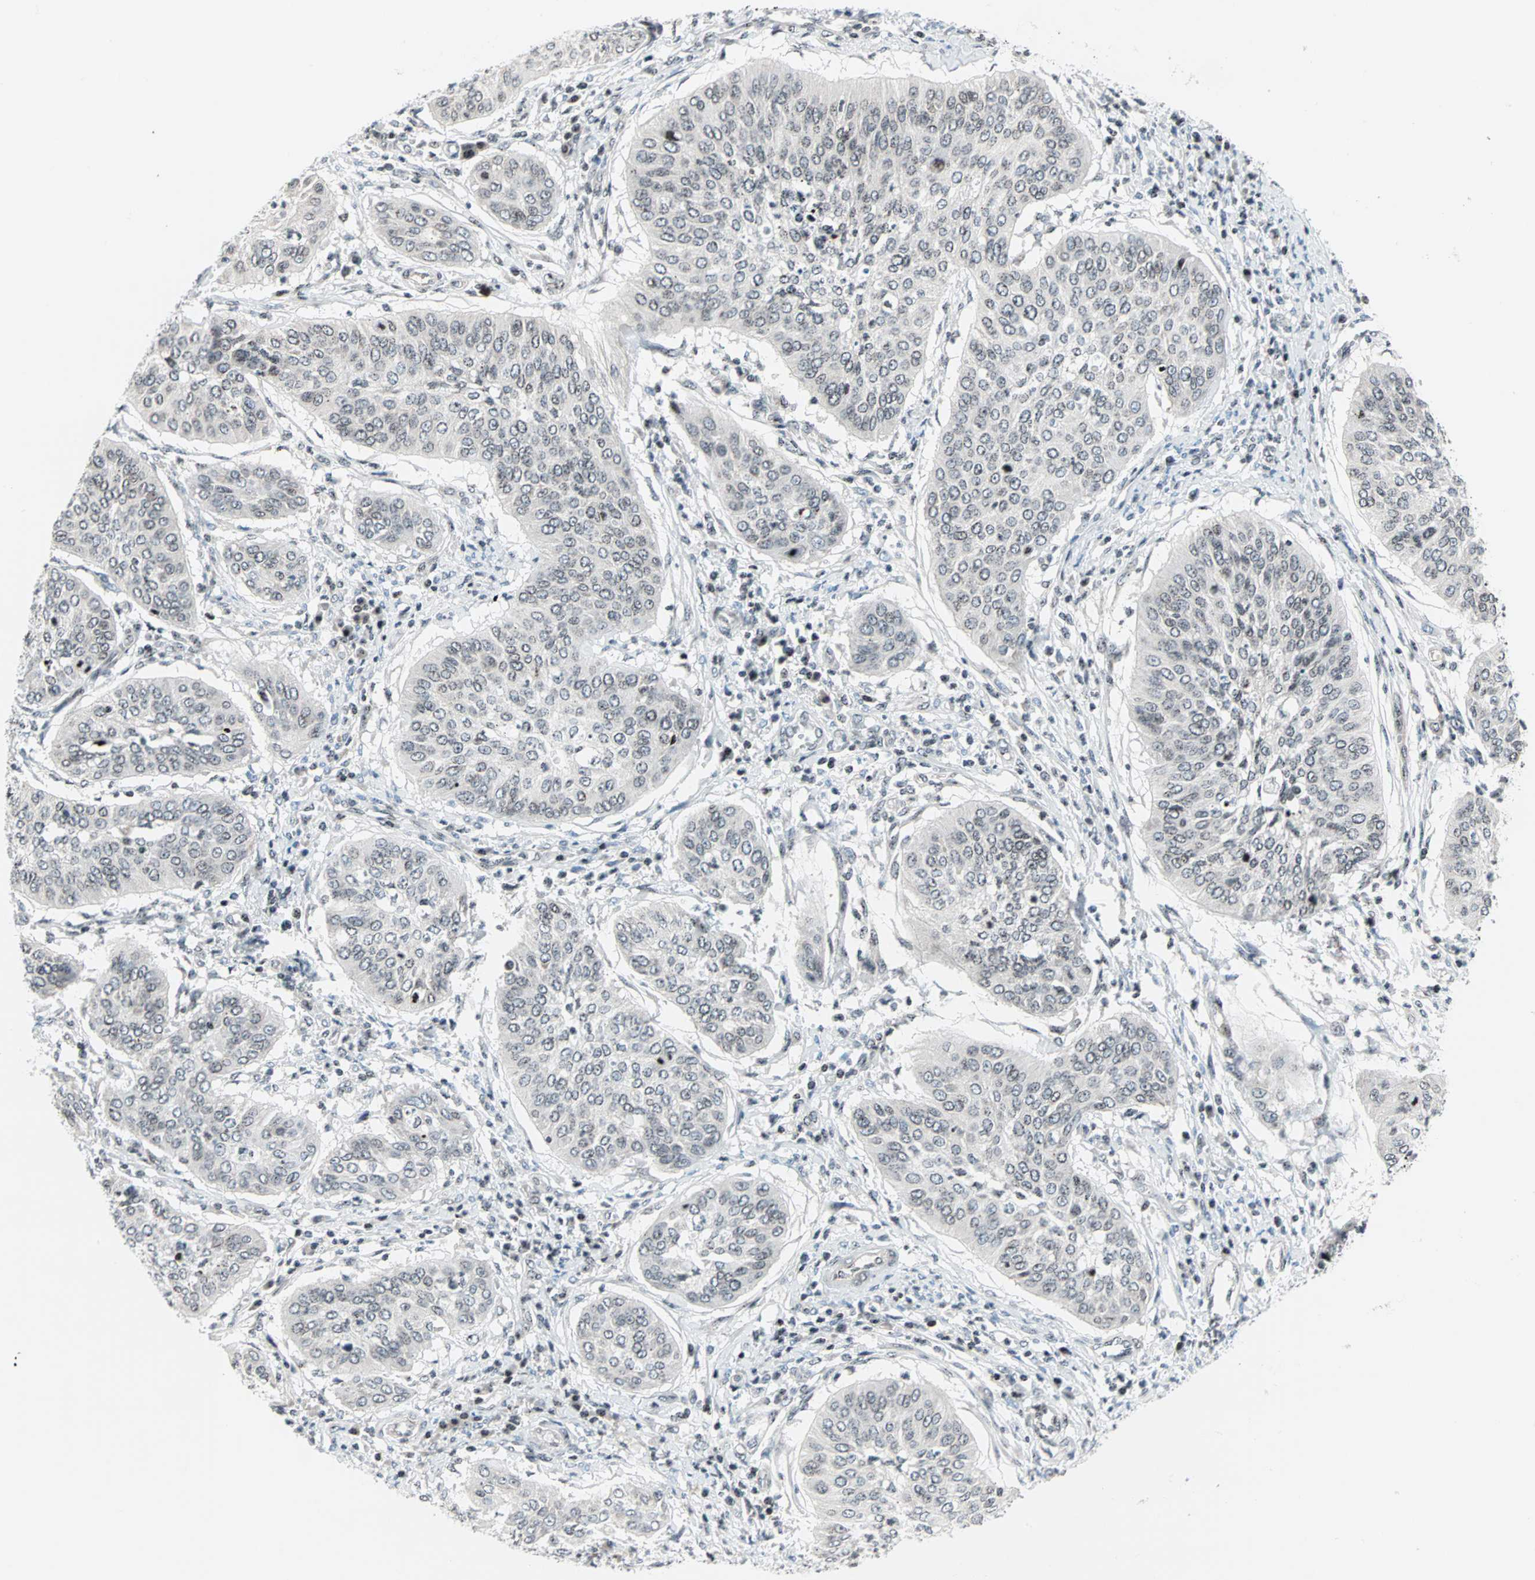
{"staining": {"intensity": "weak", "quantity": "25%-75%", "location": "nuclear"}, "tissue": "cervical cancer", "cell_type": "Tumor cells", "image_type": "cancer", "snomed": [{"axis": "morphology", "description": "Normal tissue, NOS"}, {"axis": "morphology", "description": "Squamous cell carcinoma, NOS"}, {"axis": "topography", "description": "Cervix"}], "caption": "IHC of squamous cell carcinoma (cervical) displays low levels of weak nuclear expression in about 25%-75% of tumor cells.", "gene": "CENPA", "patient": {"sex": "female", "age": 39}}